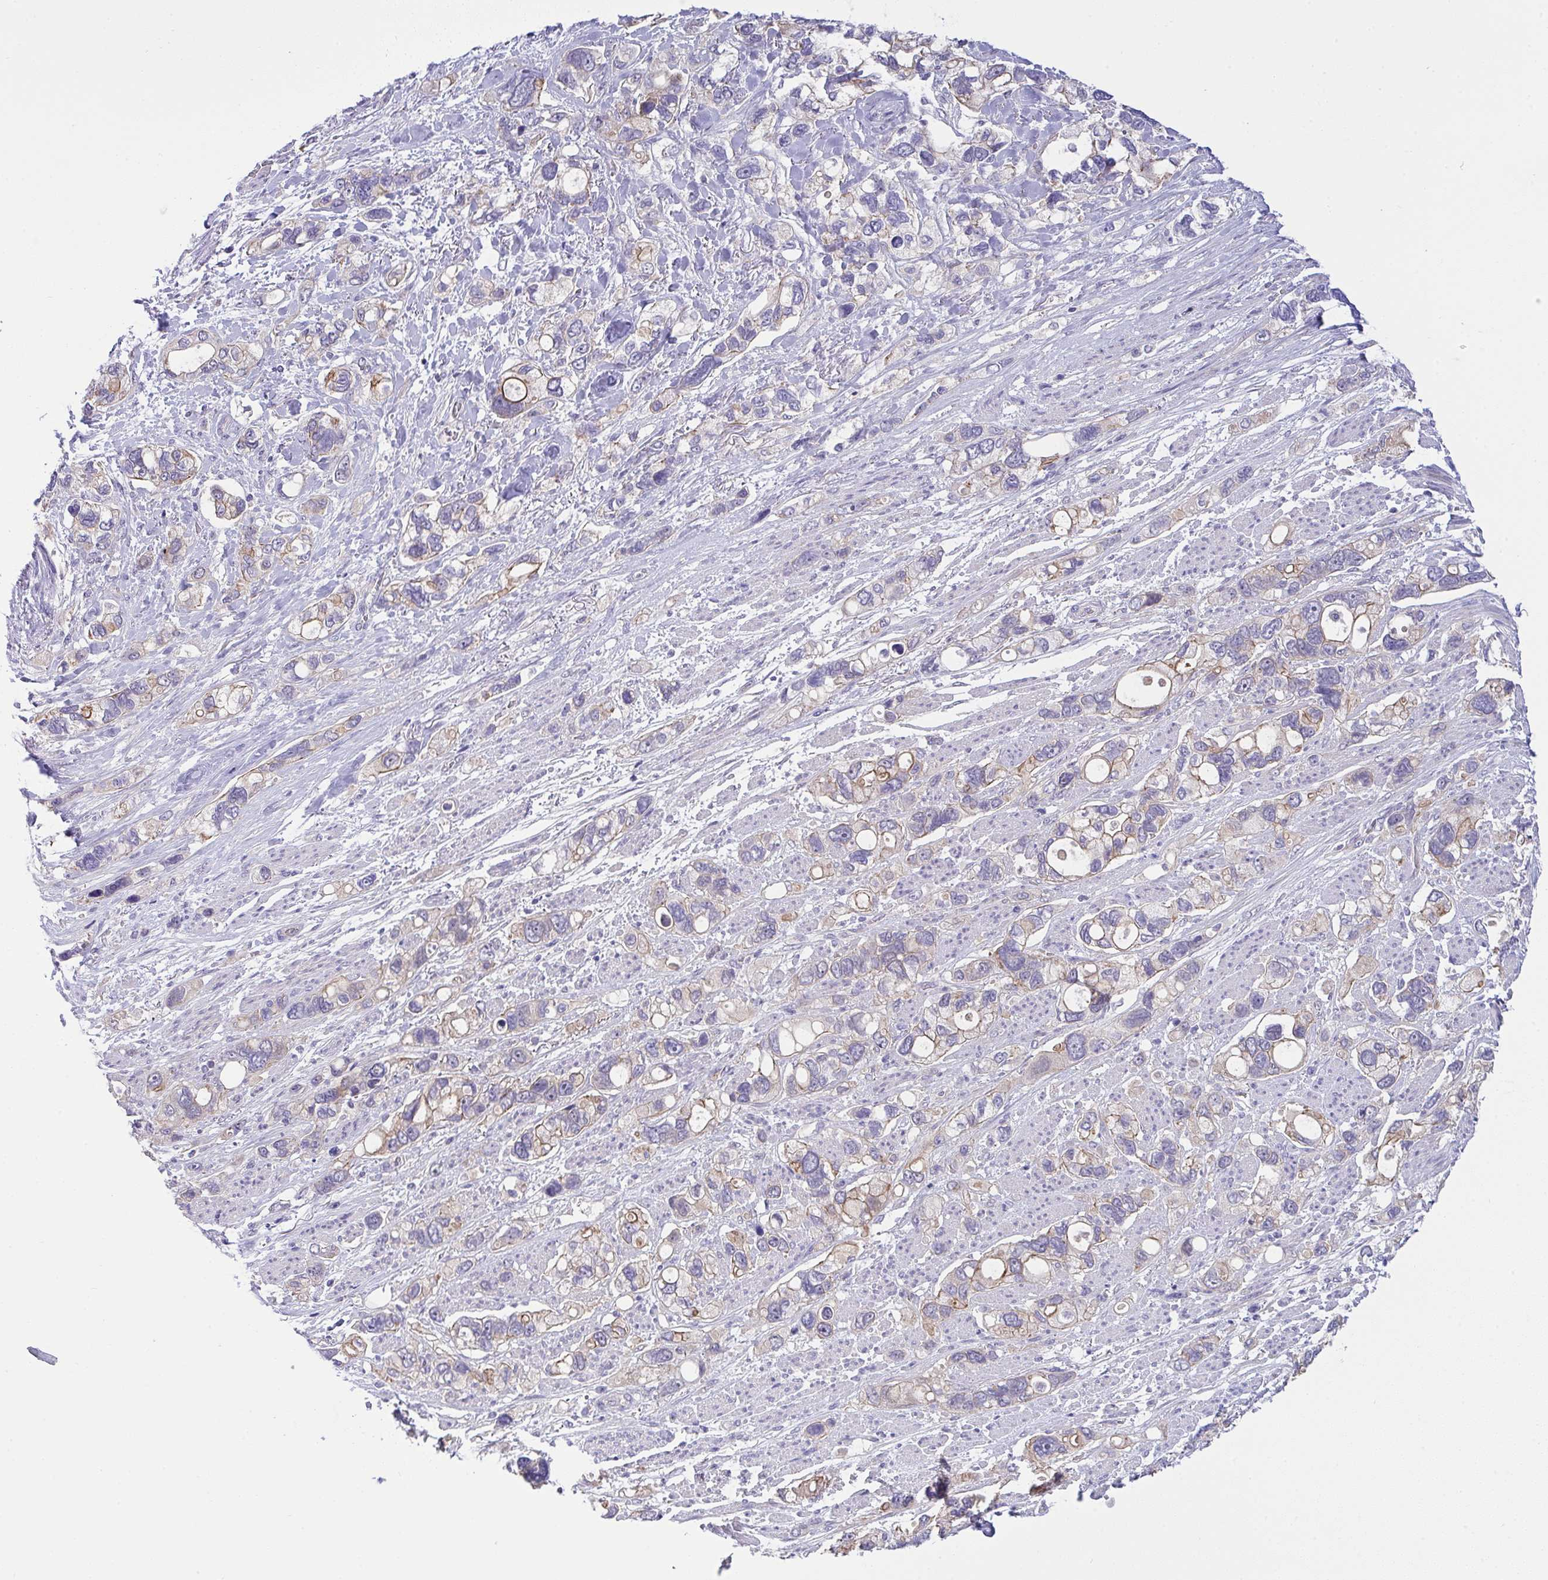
{"staining": {"intensity": "moderate", "quantity": "<25%", "location": "cytoplasmic/membranous"}, "tissue": "stomach cancer", "cell_type": "Tumor cells", "image_type": "cancer", "snomed": [{"axis": "morphology", "description": "Adenocarcinoma, NOS"}, {"axis": "topography", "description": "Stomach, upper"}], "caption": "Protein staining by immunohistochemistry (IHC) displays moderate cytoplasmic/membranous expression in about <25% of tumor cells in stomach cancer.", "gene": "HOXD12", "patient": {"sex": "female", "age": 81}}